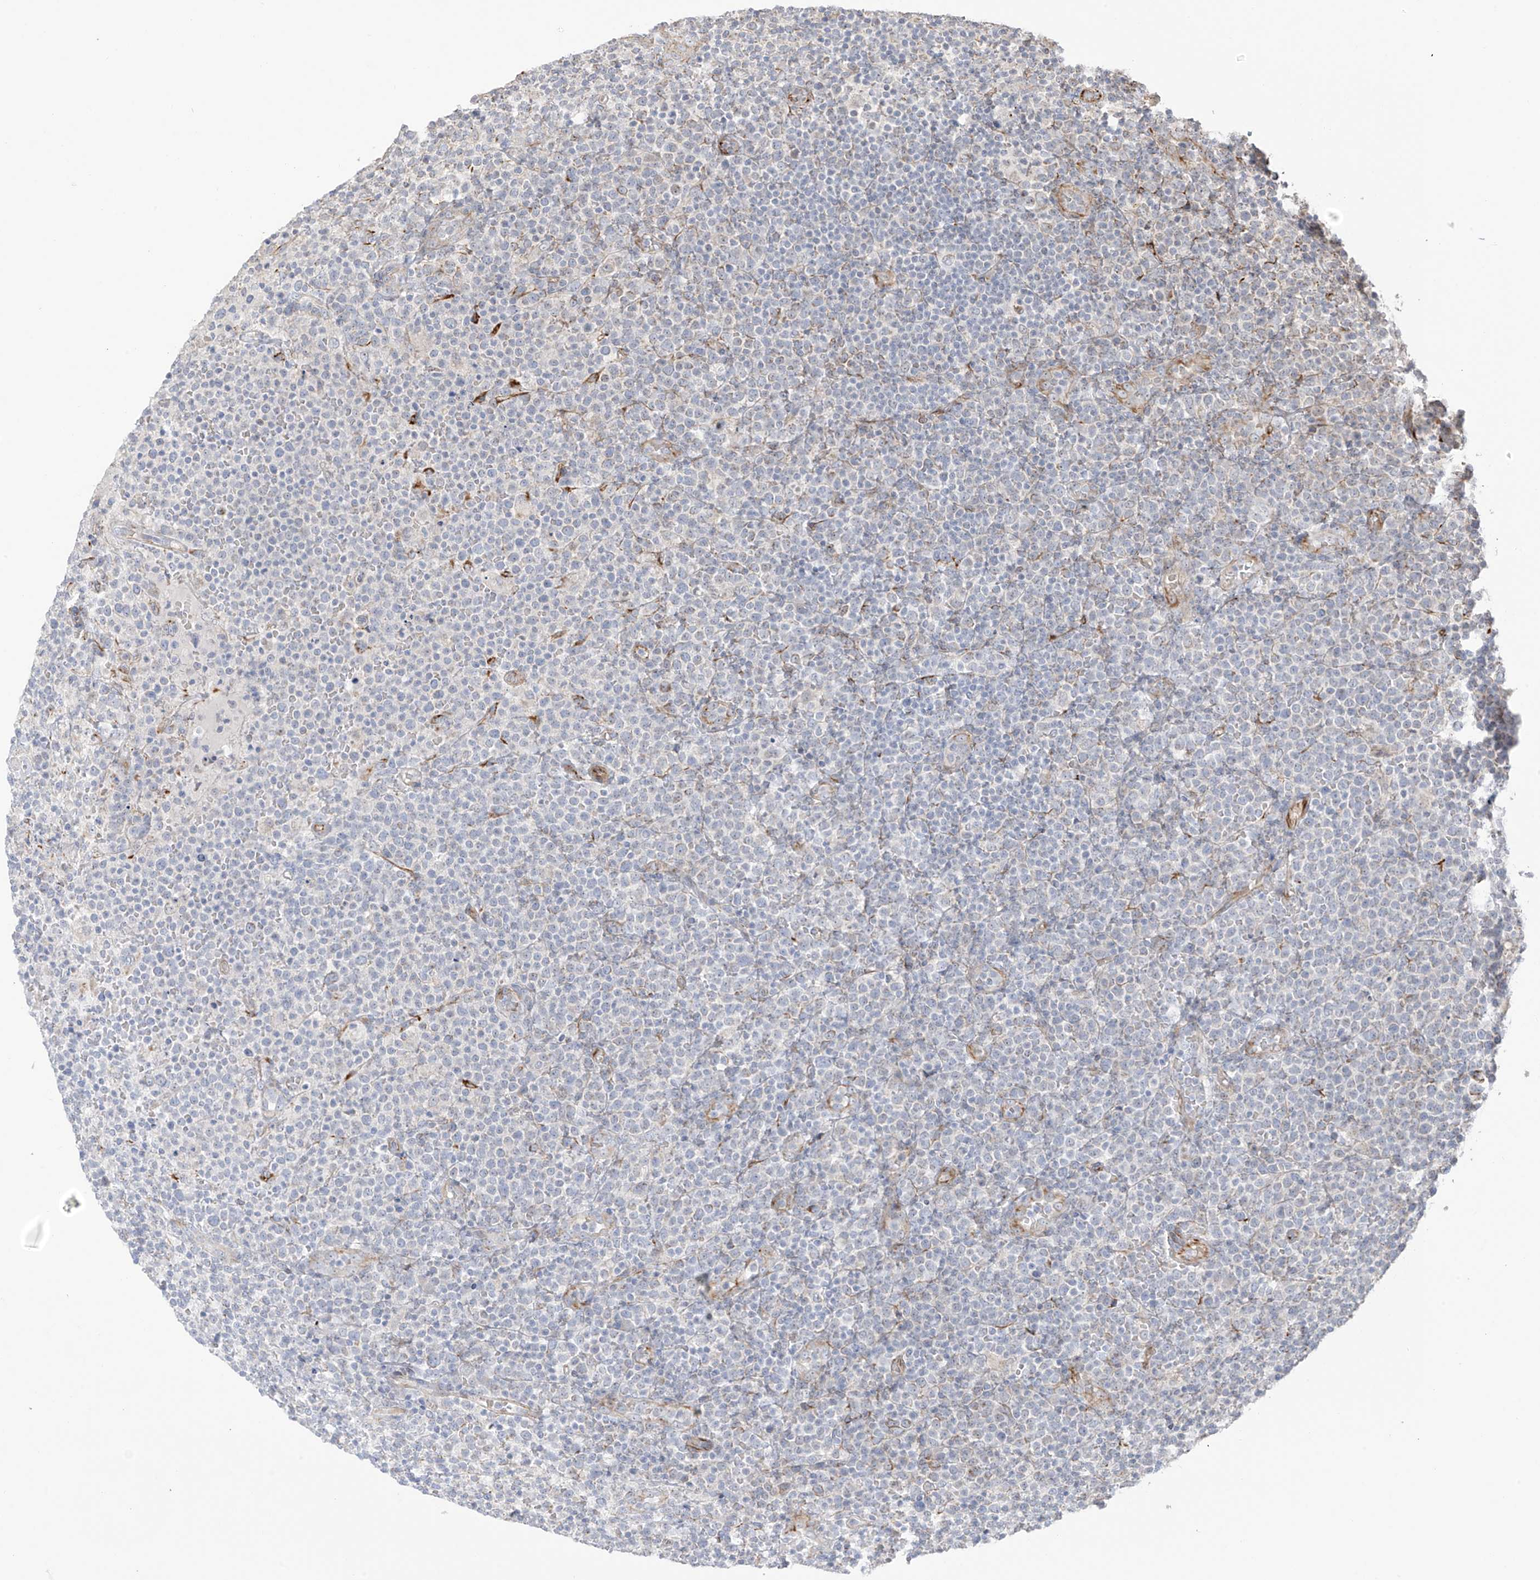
{"staining": {"intensity": "negative", "quantity": "none", "location": "none"}, "tissue": "lymphoma", "cell_type": "Tumor cells", "image_type": "cancer", "snomed": [{"axis": "morphology", "description": "Malignant lymphoma, non-Hodgkin's type, High grade"}, {"axis": "topography", "description": "Lymph node"}], "caption": "The histopathology image reveals no staining of tumor cells in lymphoma.", "gene": "DCDC2", "patient": {"sex": "male", "age": 61}}